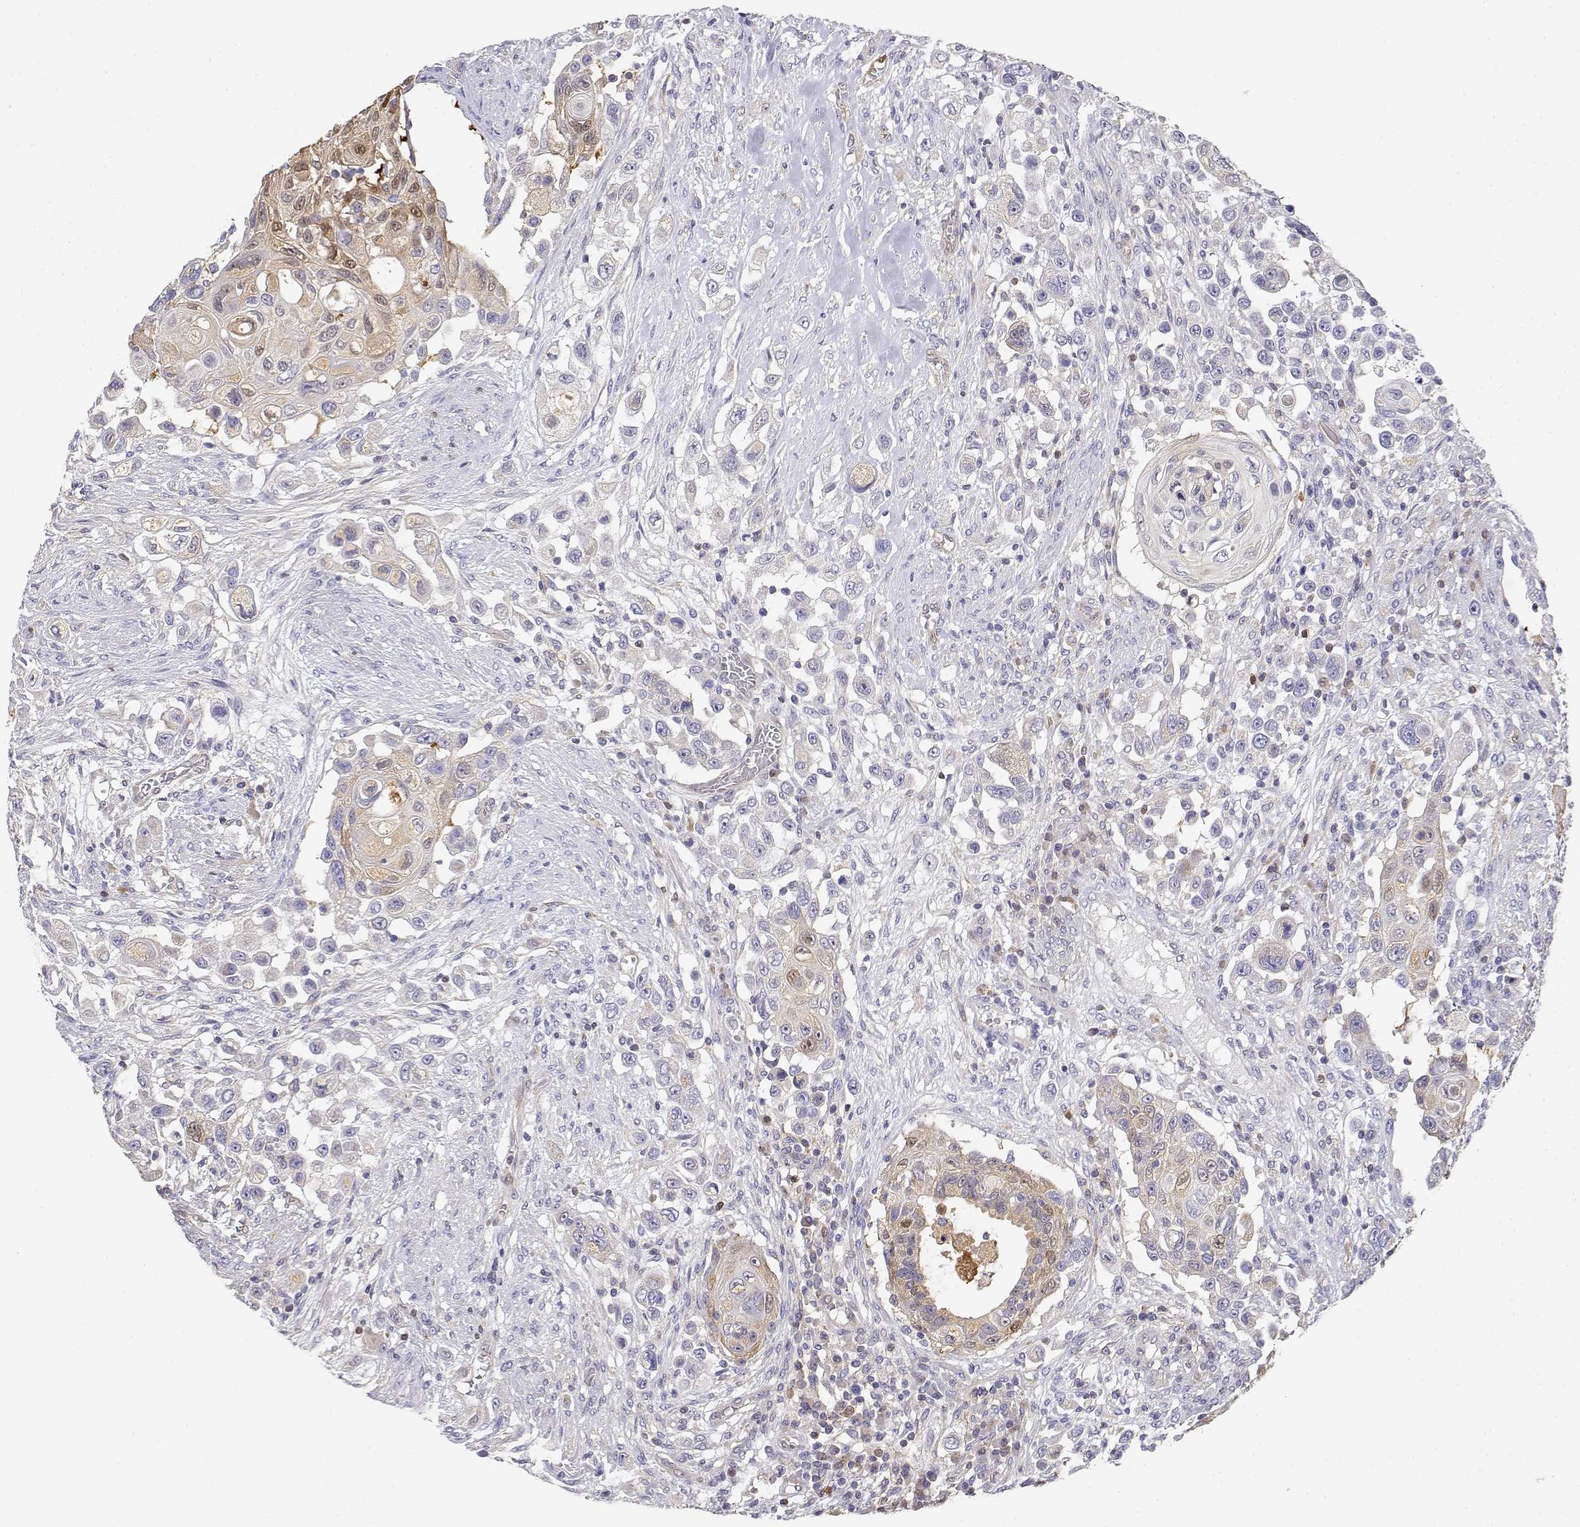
{"staining": {"intensity": "weak", "quantity": "<25%", "location": "cytoplasmic/membranous"}, "tissue": "urothelial cancer", "cell_type": "Tumor cells", "image_type": "cancer", "snomed": [{"axis": "morphology", "description": "Urothelial carcinoma, High grade"}, {"axis": "topography", "description": "Urinary bladder"}], "caption": "An immunohistochemistry image of urothelial cancer is shown. There is no staining in tumor cells of urothelial cancer.", "gene": "ADA", "patient": {"sex": "female", "age": 56}}